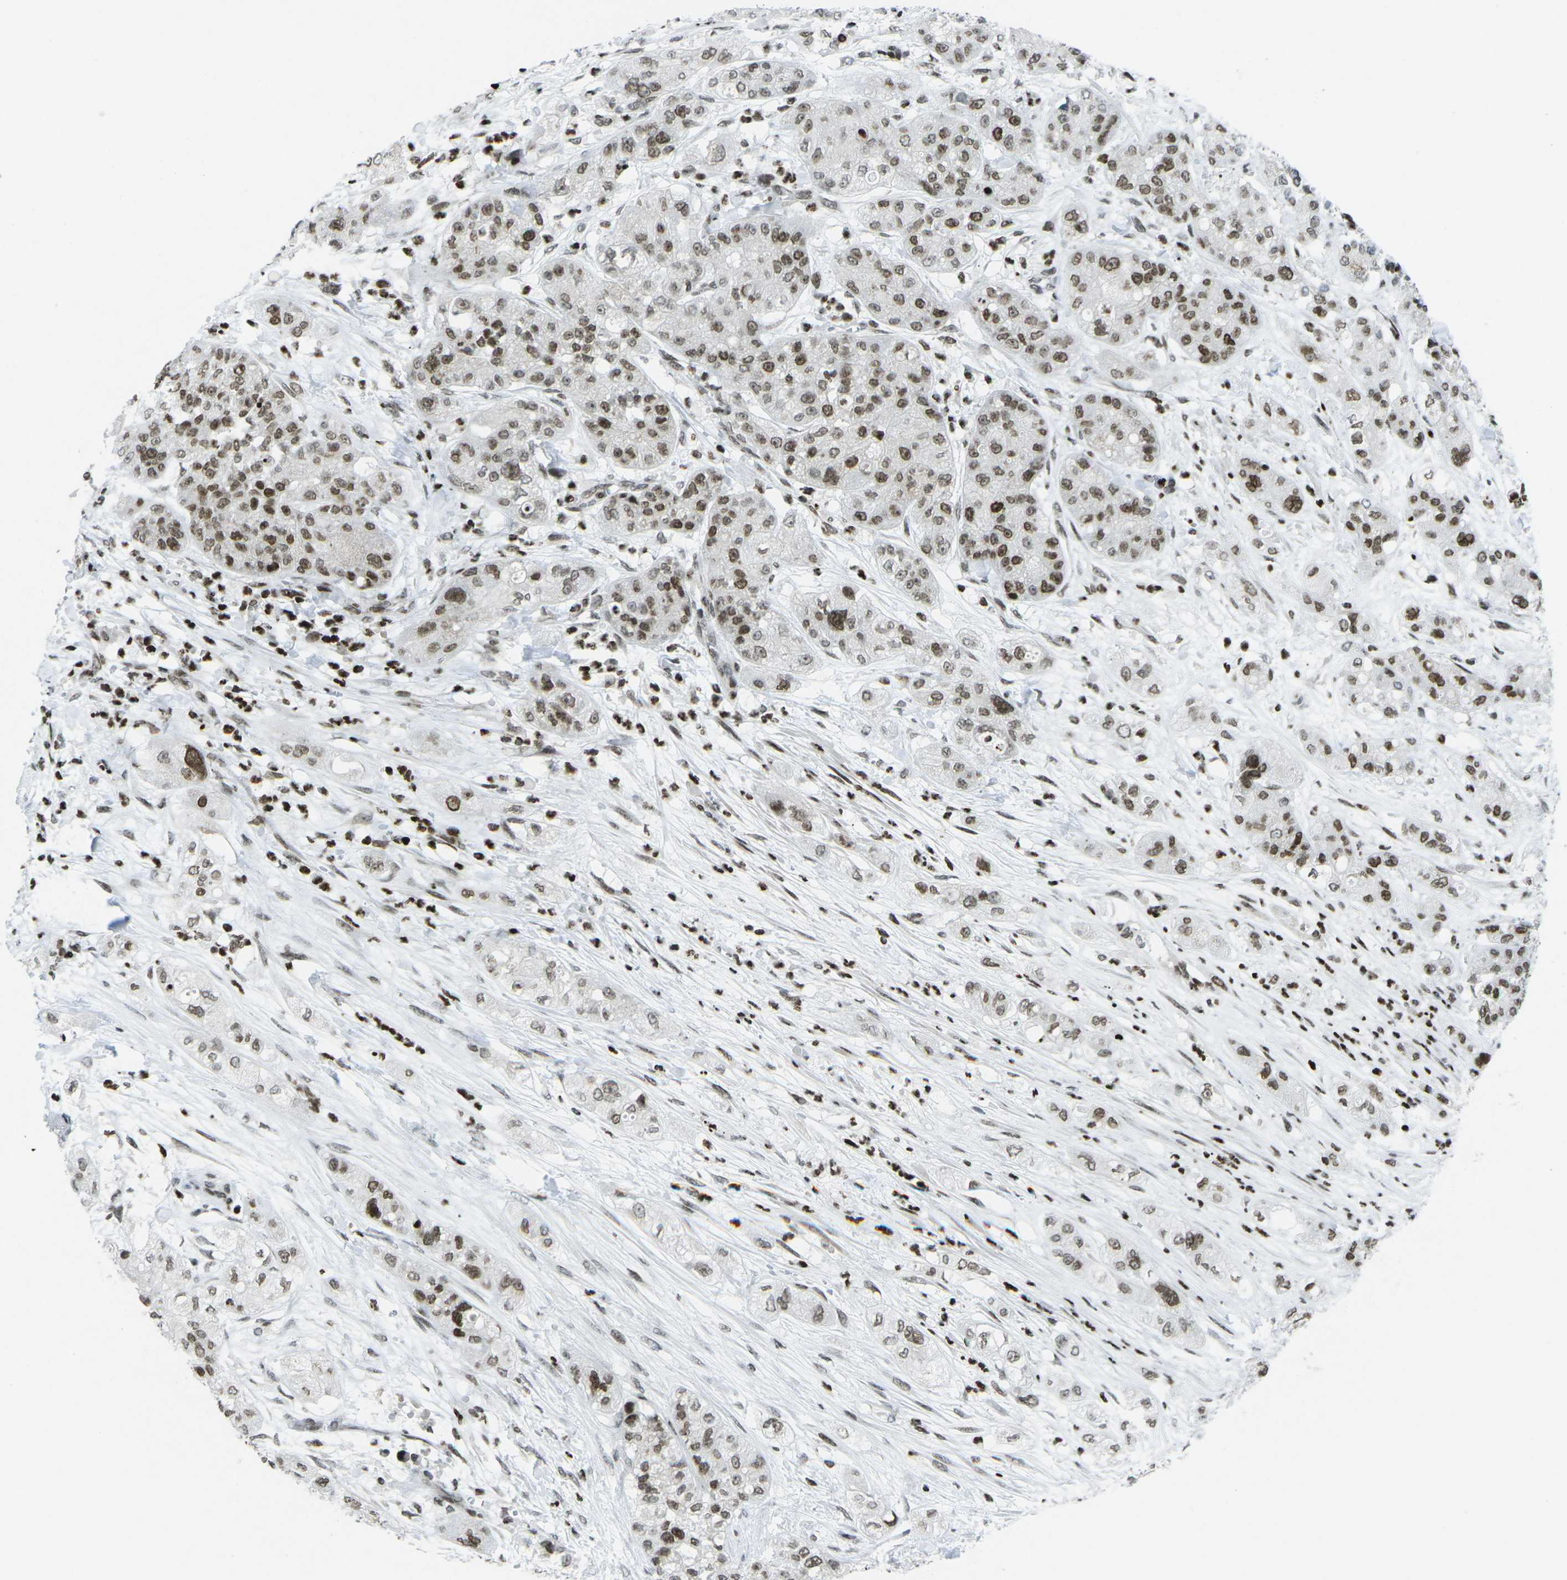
{"staining": {"intensity": "moderate", "quantity": ">75%", "location": "nuclear"}, "tissue": "pancreatic cancer", "cell_type": "Tumor cells", "image_type": "cancer", "snomed": [{"axis": "morphology", "description": "Adenocarcinoma, NOS"}, {"axis": "topography", "description": "Pancreas"}], "caption": "The micrograph demonstrates staining of pancreatic cancer, revealing moderate nuclear protein expression (brown color) within tumor cells. (brown staining indicates protein expression, while blue staining denotes nuclei).", "gene": "EME1", "patient": {"sex": "female", "age": 78}}